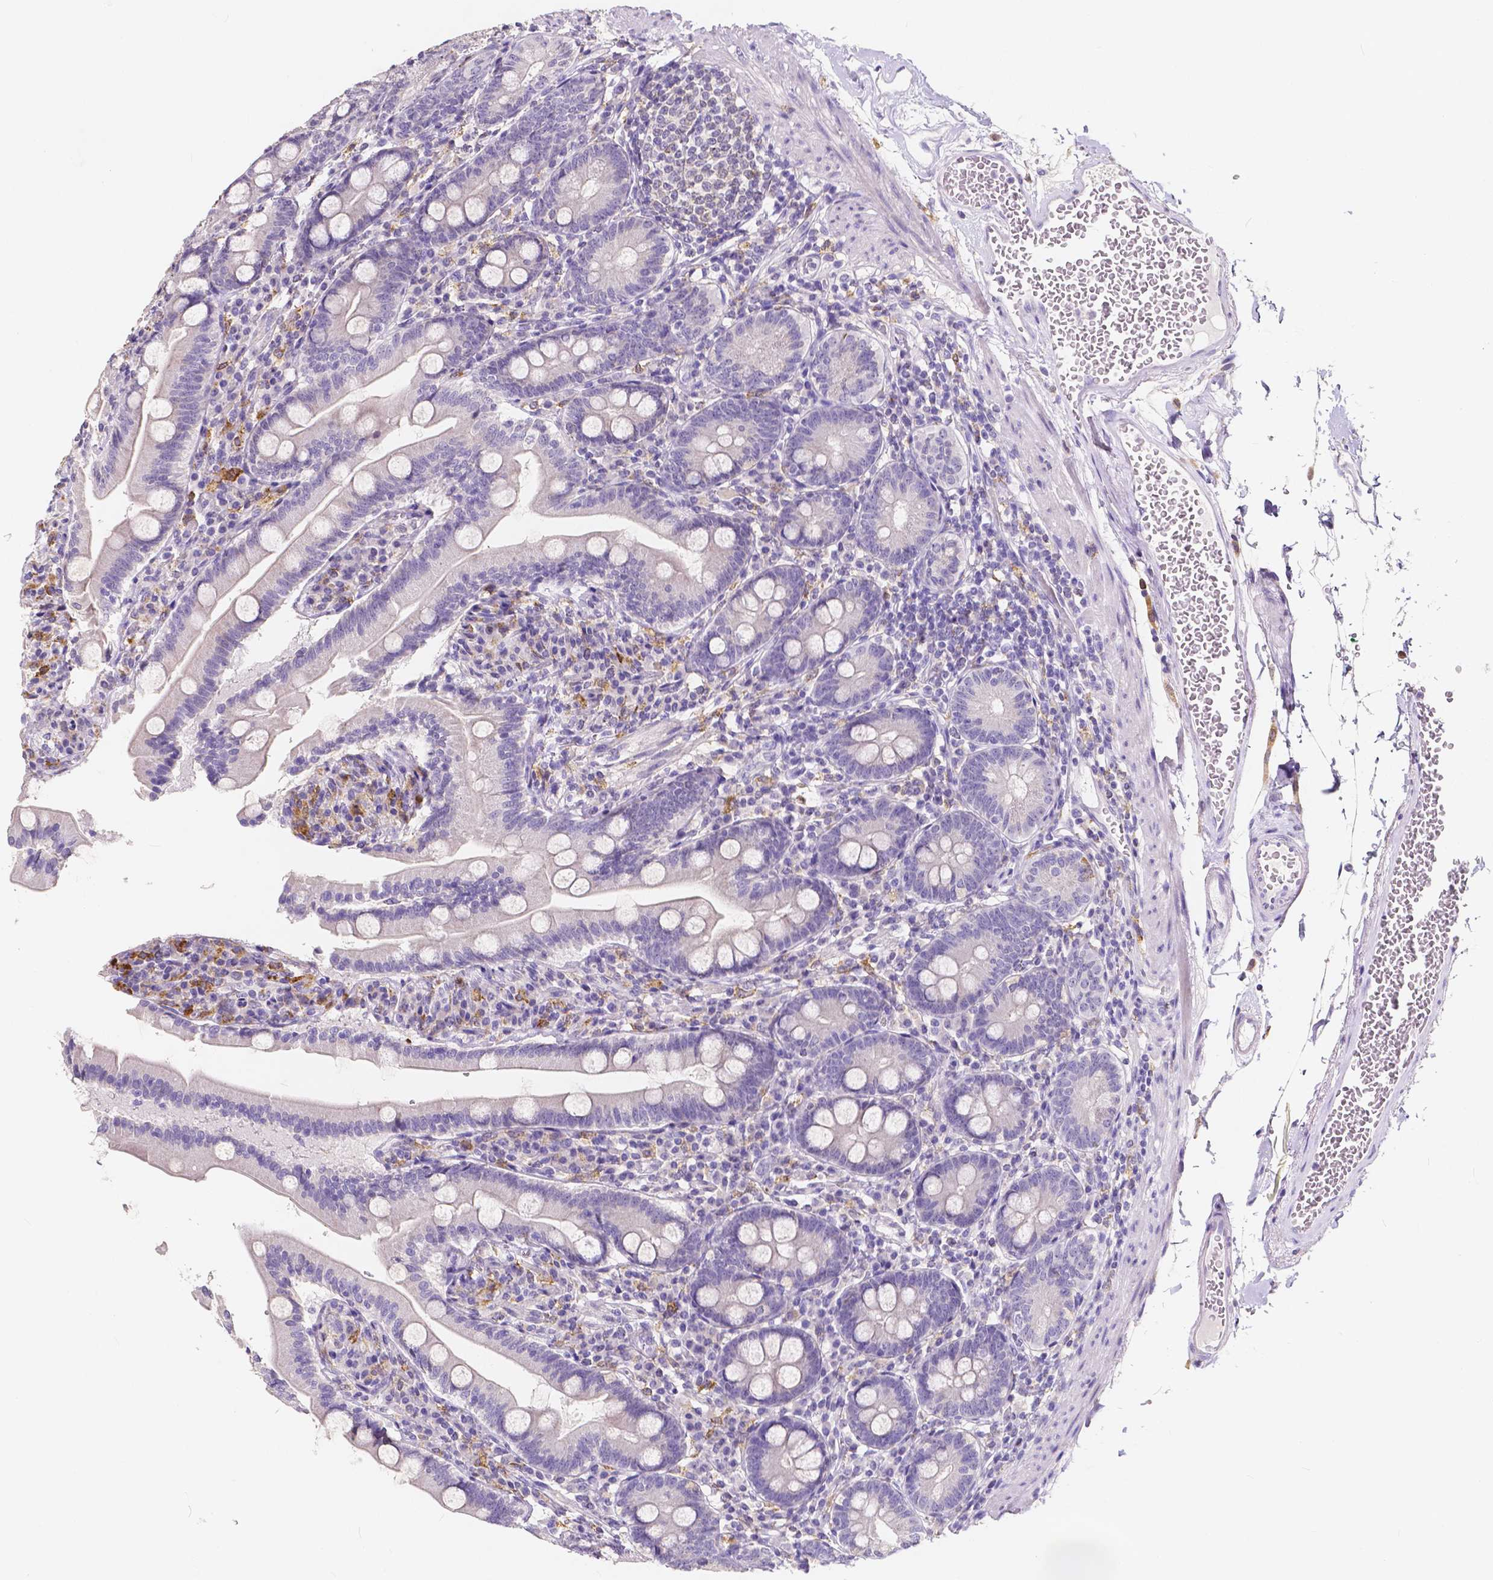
{"staining": {"intensity": "negative", "quantity": "none", "location": "none"}, "tissue": "duodenum", "cell_type": "Glandular cells", "image_type": "normal", "snomed": [{"axis": "morphology", "description": "Normal tissue, NOS"}, {"axis": "topography", "description": "Duodenum"}], "caption": "Immunohistochemistry of normal duodenum exhibits no staining in glandular cells.", "gene": "ACP5", "patient": {"sex": "female", "age": 67}}